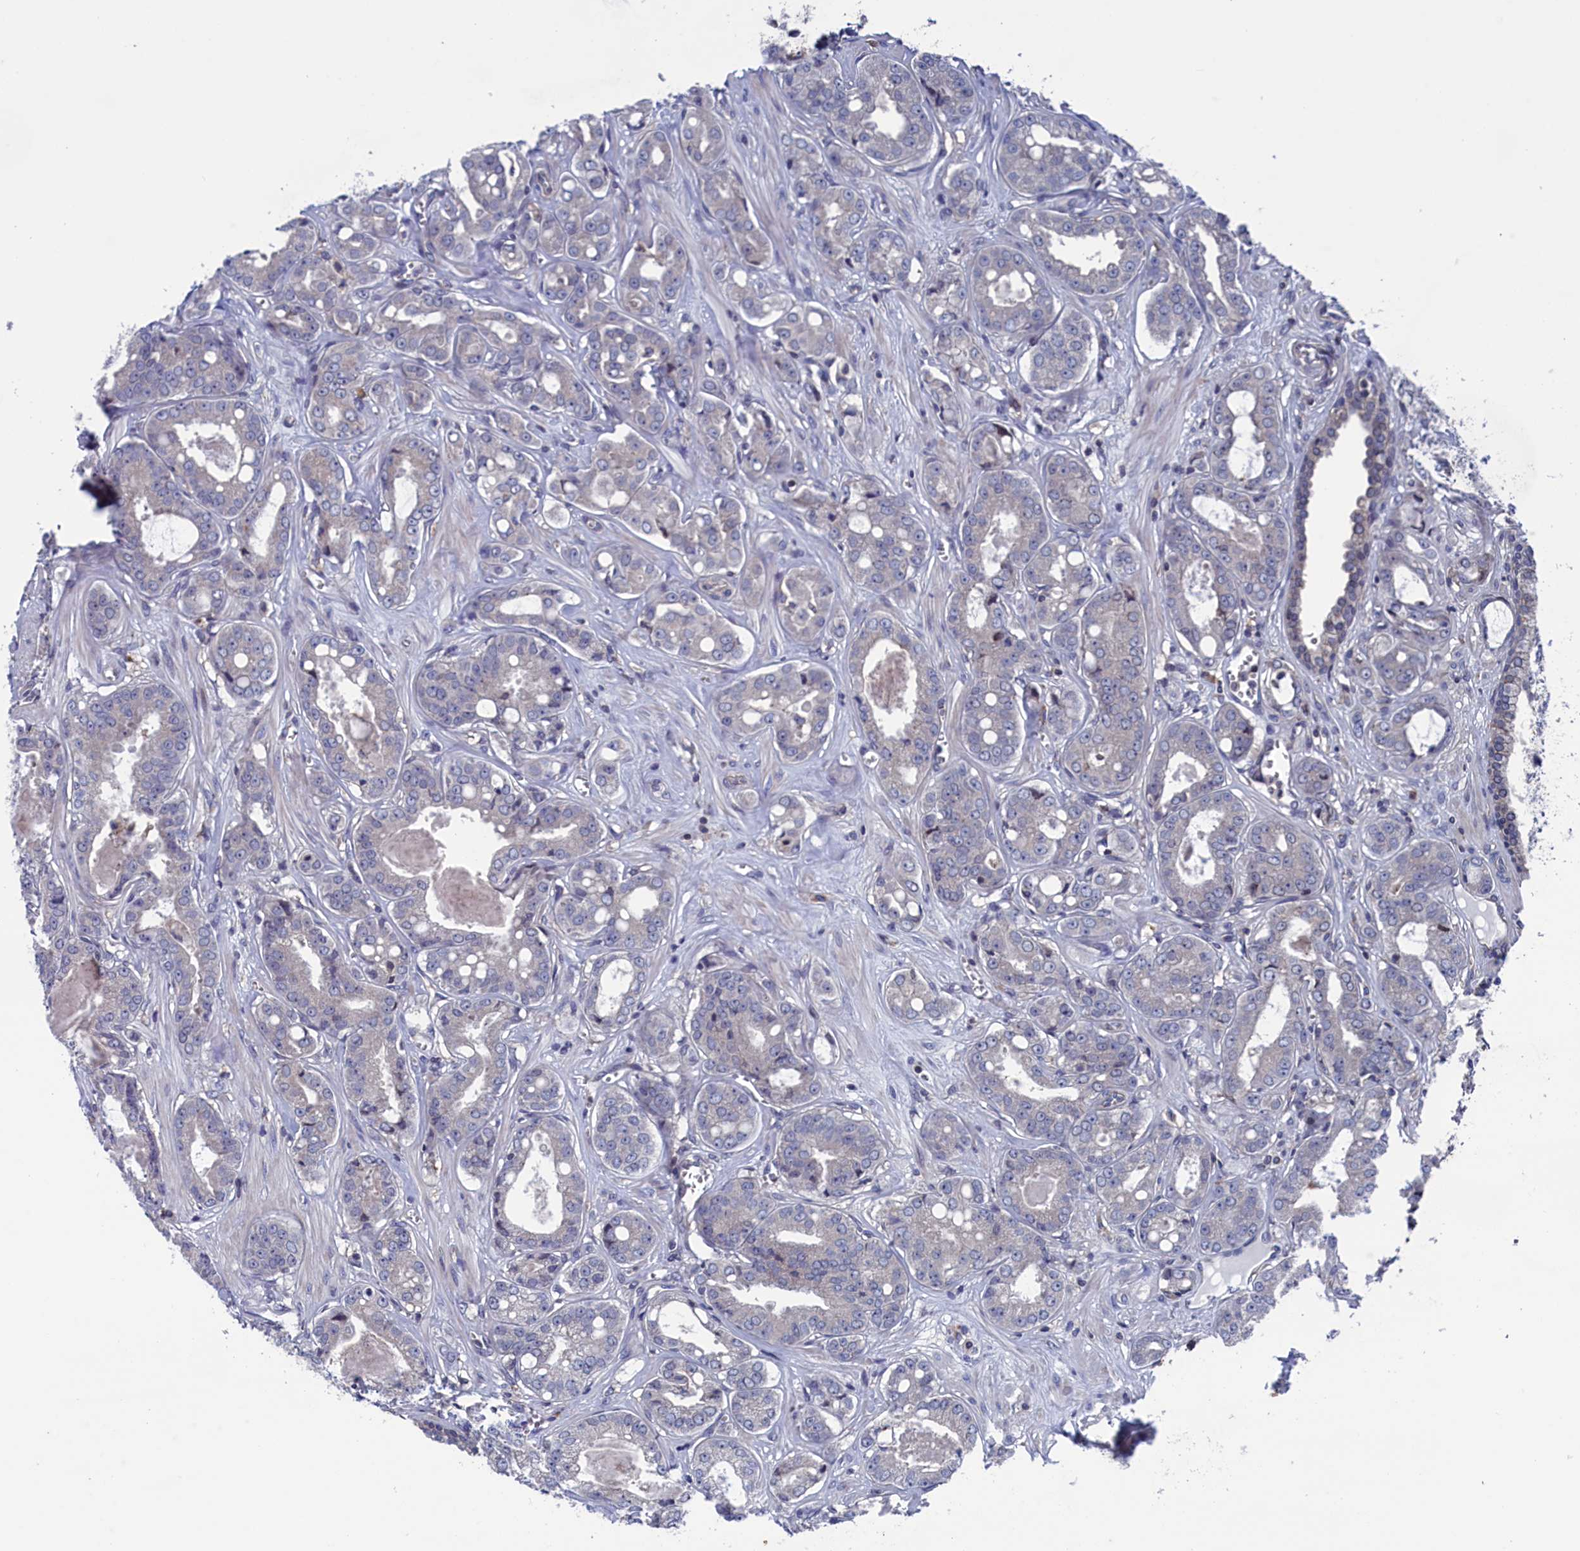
{"staining": {"intensity": "negative", "quantity": "none", "location": "none"}, "tissue": "prostate cancer", "cell_type": "Tumor cells", "image_type": "cancer", "snomed": [{"axis": "morphology", "description": "Adenocarcinoma, High grade"}, {"axis": "topography", "description": "Prostate"}], "caption": "IHC of human prostate cancer (adenocarcinoma (high-grade)) reveals no positivity in tumor cells. (IHC, brightfield microscopy, high magnification).", "gene": "SPATA13", "patient": {"sex": "male", "age": 74}}